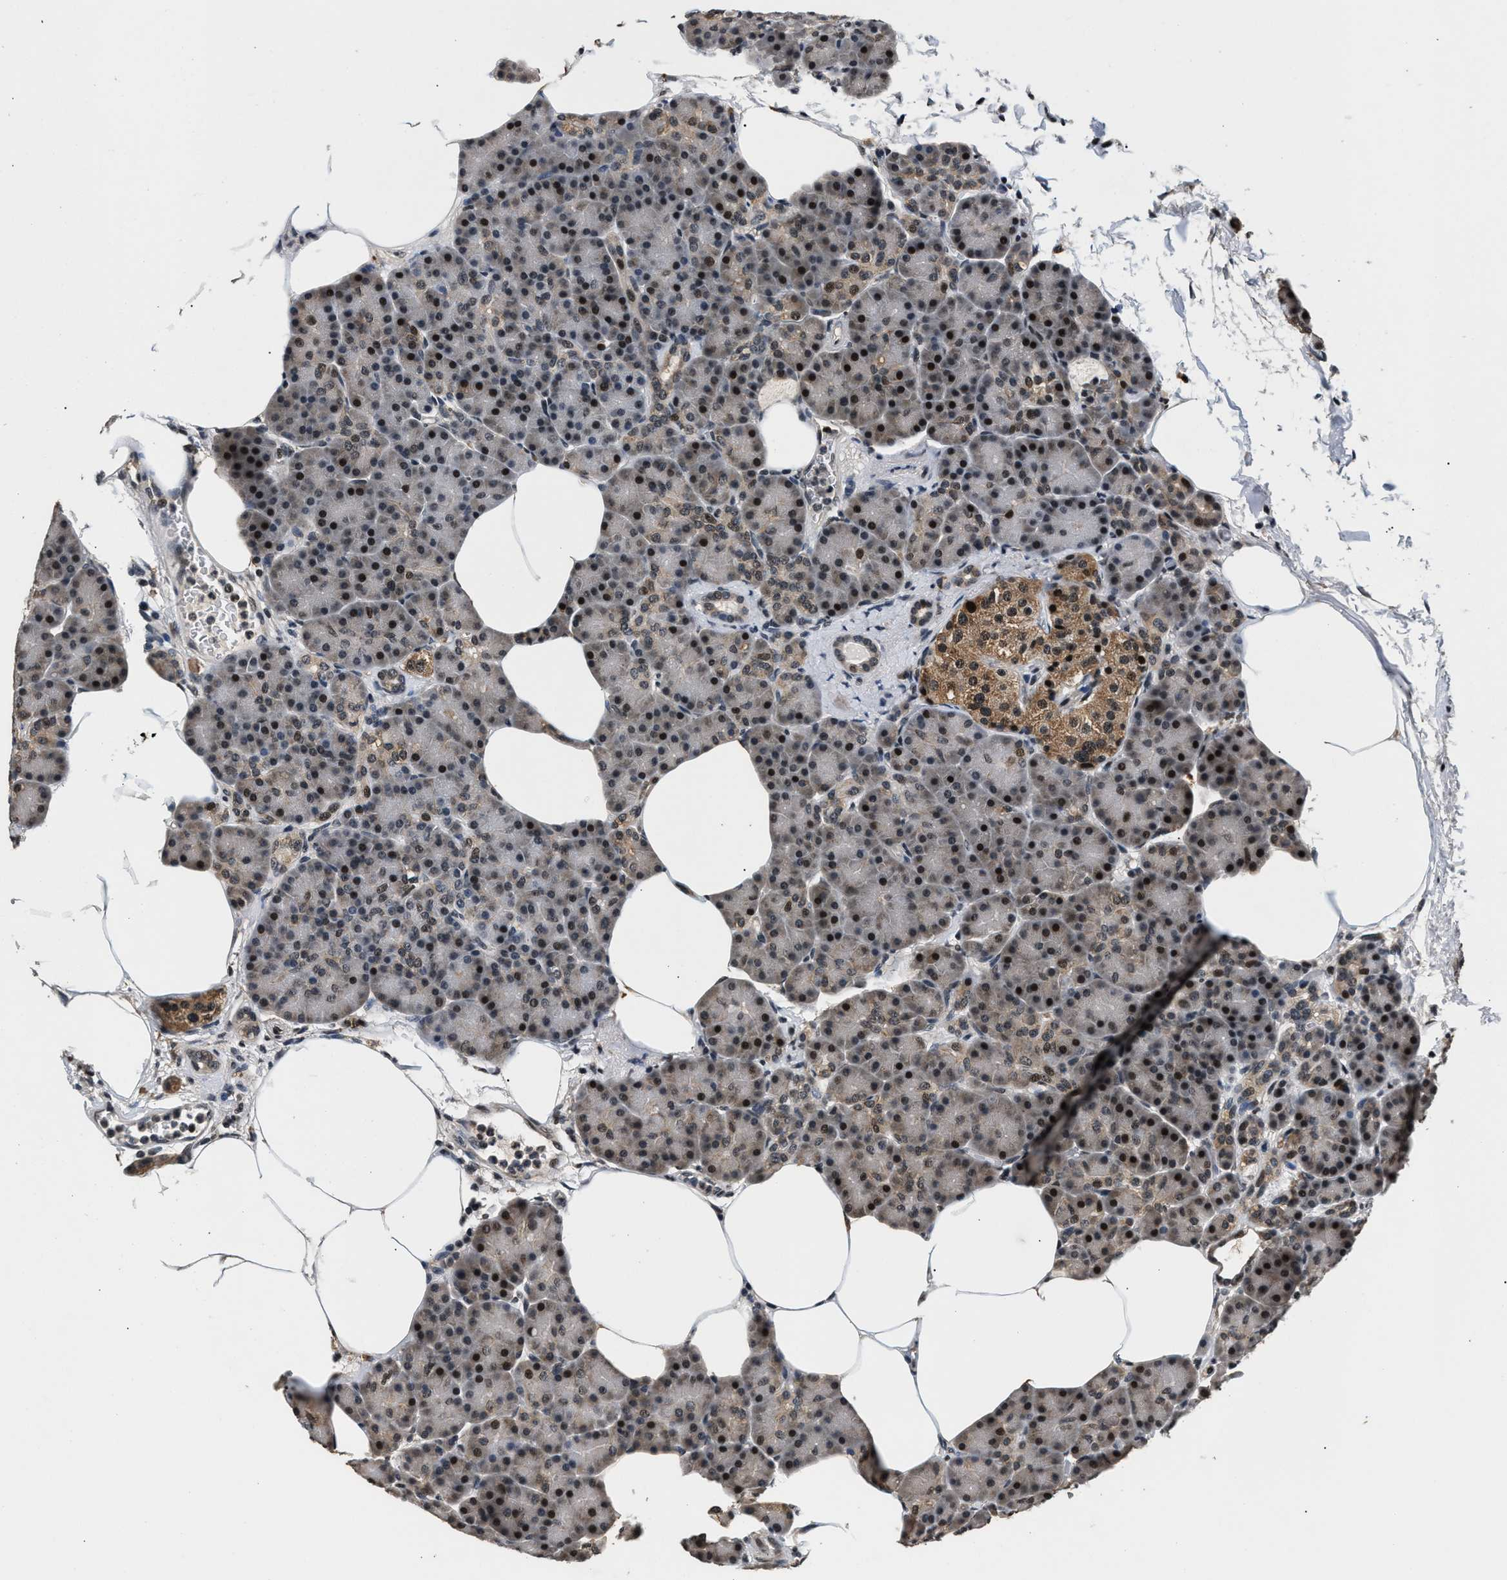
{"staining": {"intensity": "moderate", "quantity": "25%-75%", "location": "cytoplasmic/membranous,nuclear"}, "tissue": "pancreas", "cell_type": "Exocrine glandular cells", "image_type": "normal", "snomed": [{"axis": "morphology", "description": "Normal tissue, NOS"}, {"axis": "topography", "description": "Pancreas"}], "caption": "The photomicrograph exhibits a brown stain indicating the presence of a protein in the cytoplasmic/membranous,nuclear of exocrine glandular cells in pancreas.", "gene": "RBM33", "patient": {"sex": "female", "age": 70}}